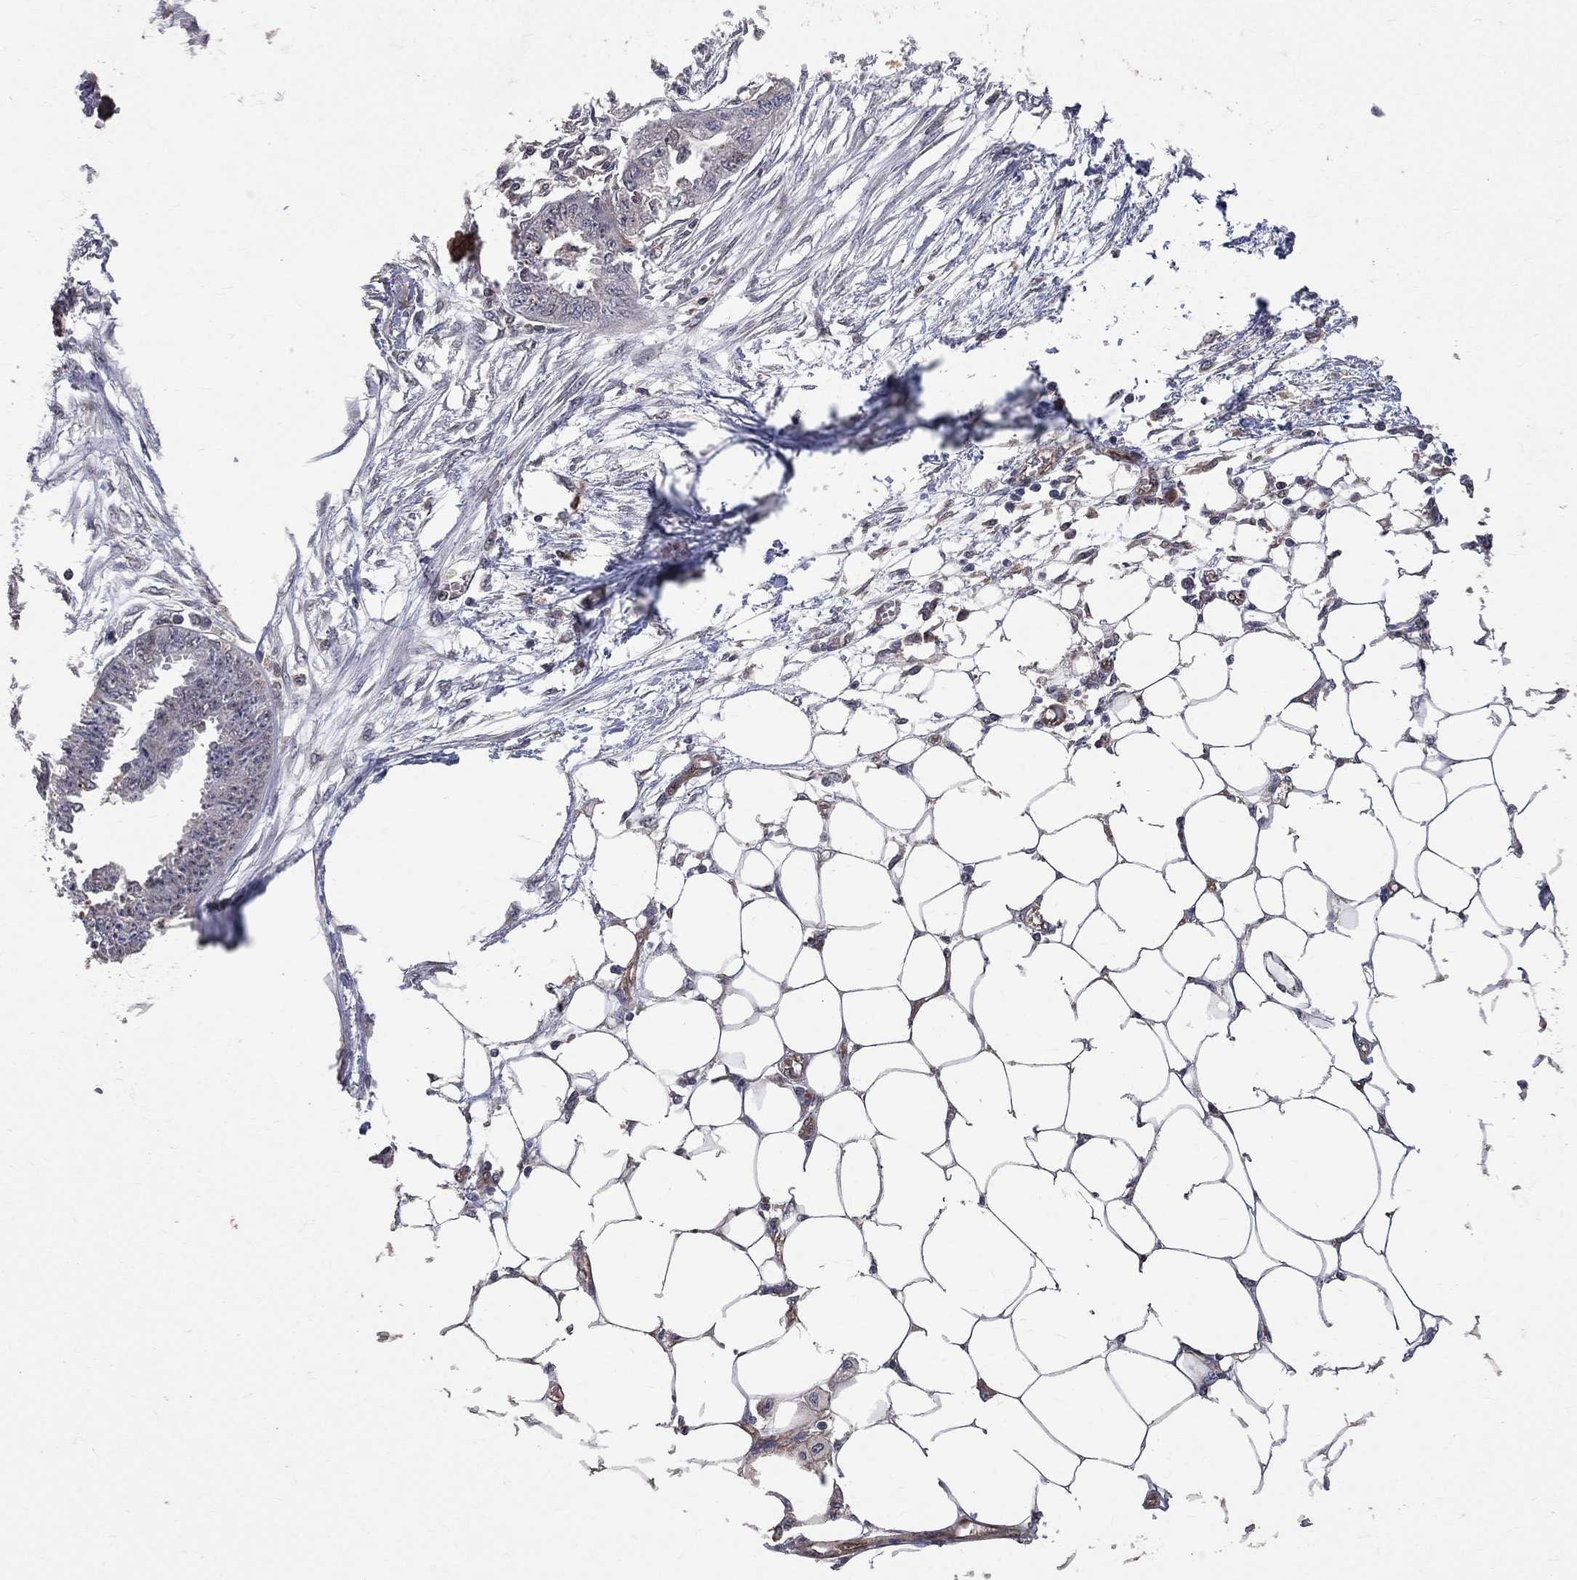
{"staining": {"intensity": "negative", "quantity": "none", "location": "none"}, "tissue": "endometrial cancer", "cell_type": "Tumor cells", "image_type": "cancer", "snomed": [{"axis": "morphology", "description": "Adenocarcinoma, NOS"}, {"axis": "morphology", "description": "Adenocarcinoma, metastatic, NOS"}, {"axis": "topography", "description": "Adipose tissue"}, {"axis": "topography", "description": "Endometrium"}], "caption": "The immunohistochemistry (IHC) image has no significant positivity in tumor cells of endometrial cancer (adenocarcinoma) tissue.", "gene": "GMPR2", "patient": {"sex": "female", "age": 67}}